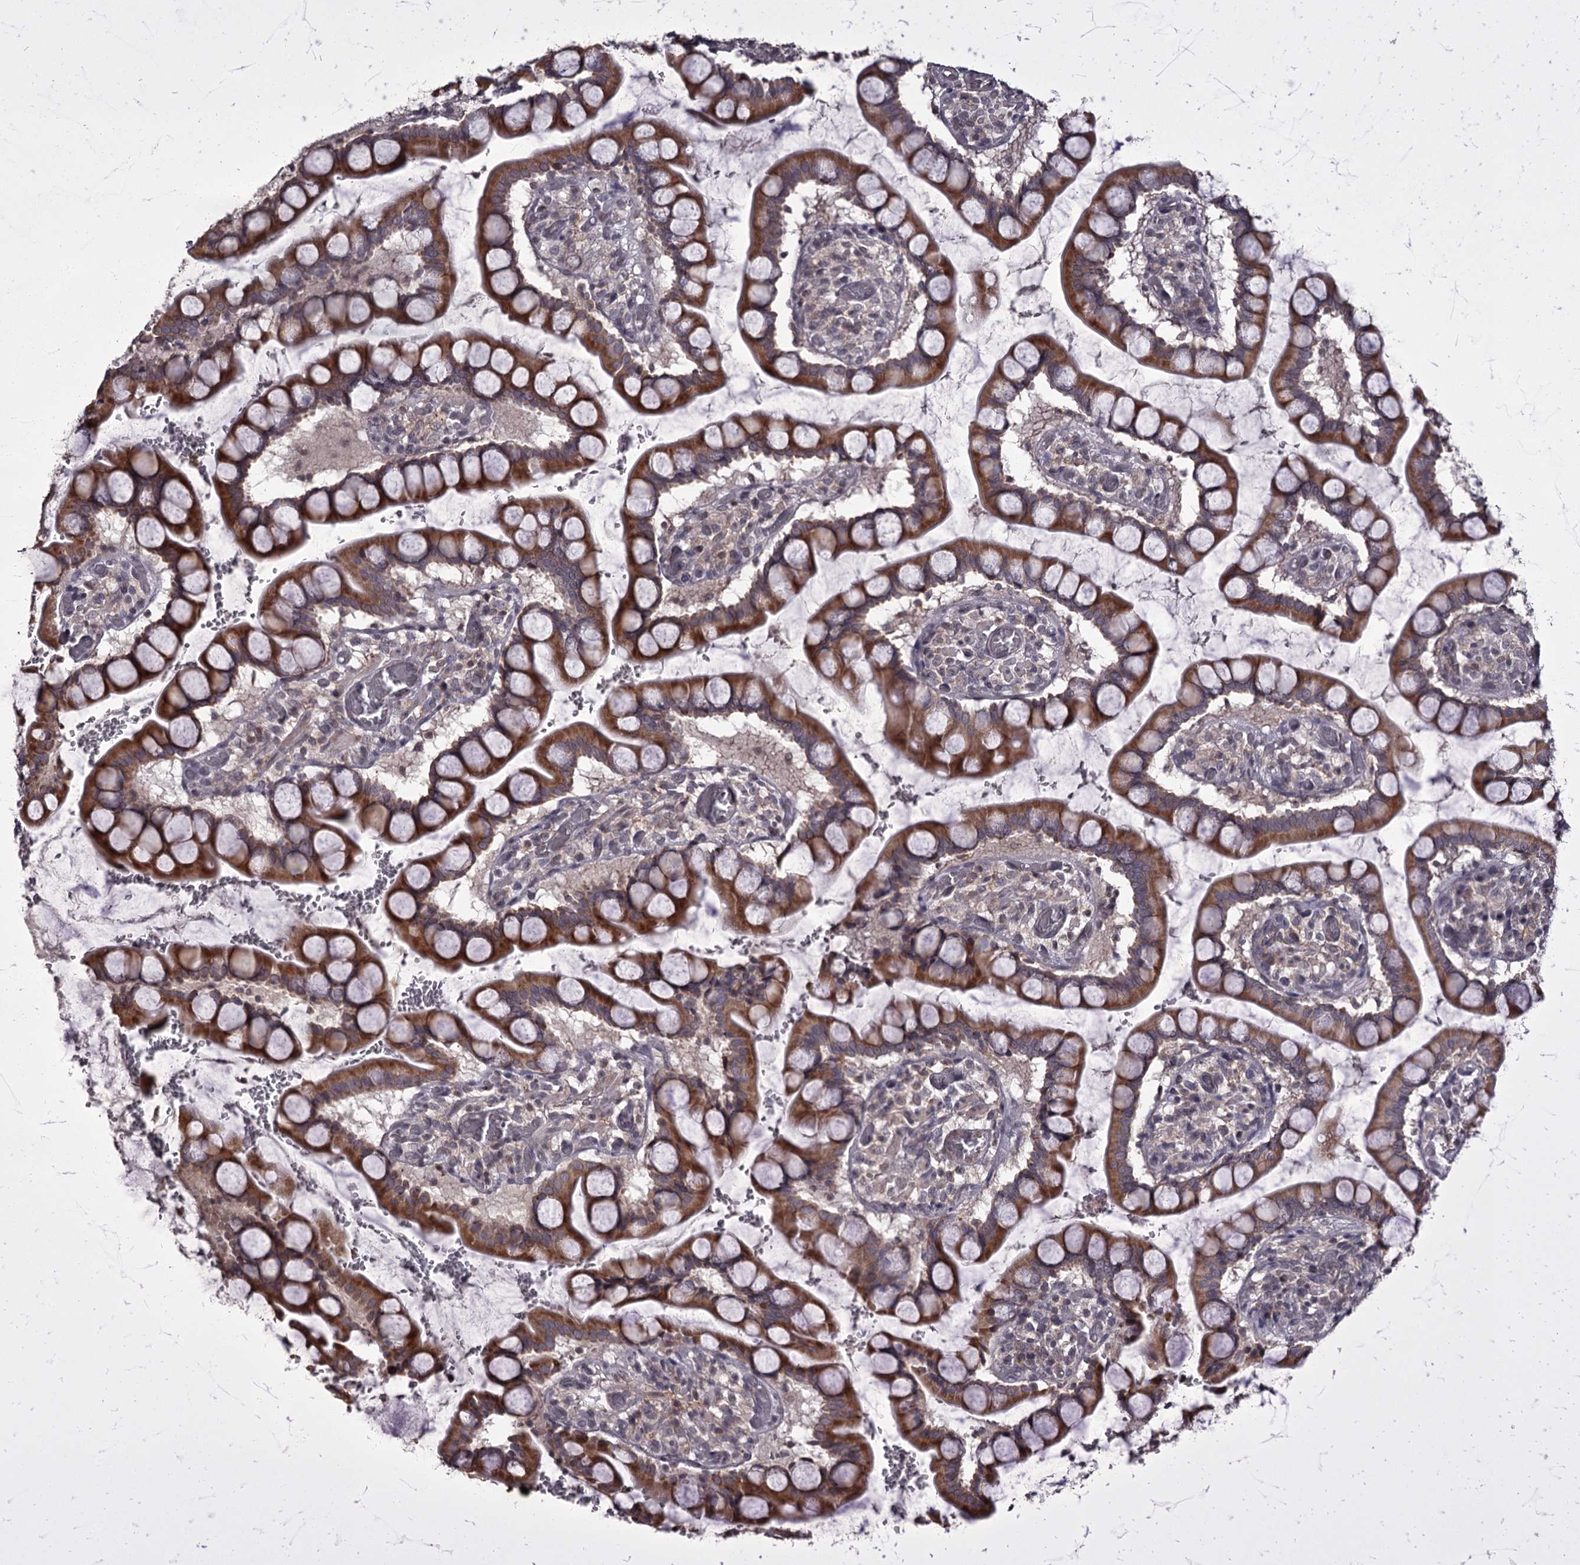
{"staining": {"intensity": "strong", "quantity": ">75%", "location": "cytoplasmic/membranous"}, "tissue": "small intestine", "cell_type": "Glandular cells", "image_type": "normal", "snomed": [{"axis": "morphology", "description": "Normal tissue, NOS"}, {"axis": "topography", "description": "Small intestine"}], "caption": "Immunohistochemical staining of unremarkable small intestine demonstrates high levels of strong cytoplasmic/membranous staining in about >75% of glandular cells.", "gene": "CCDC92", "patient": {"sex": "male", "age": 52}}